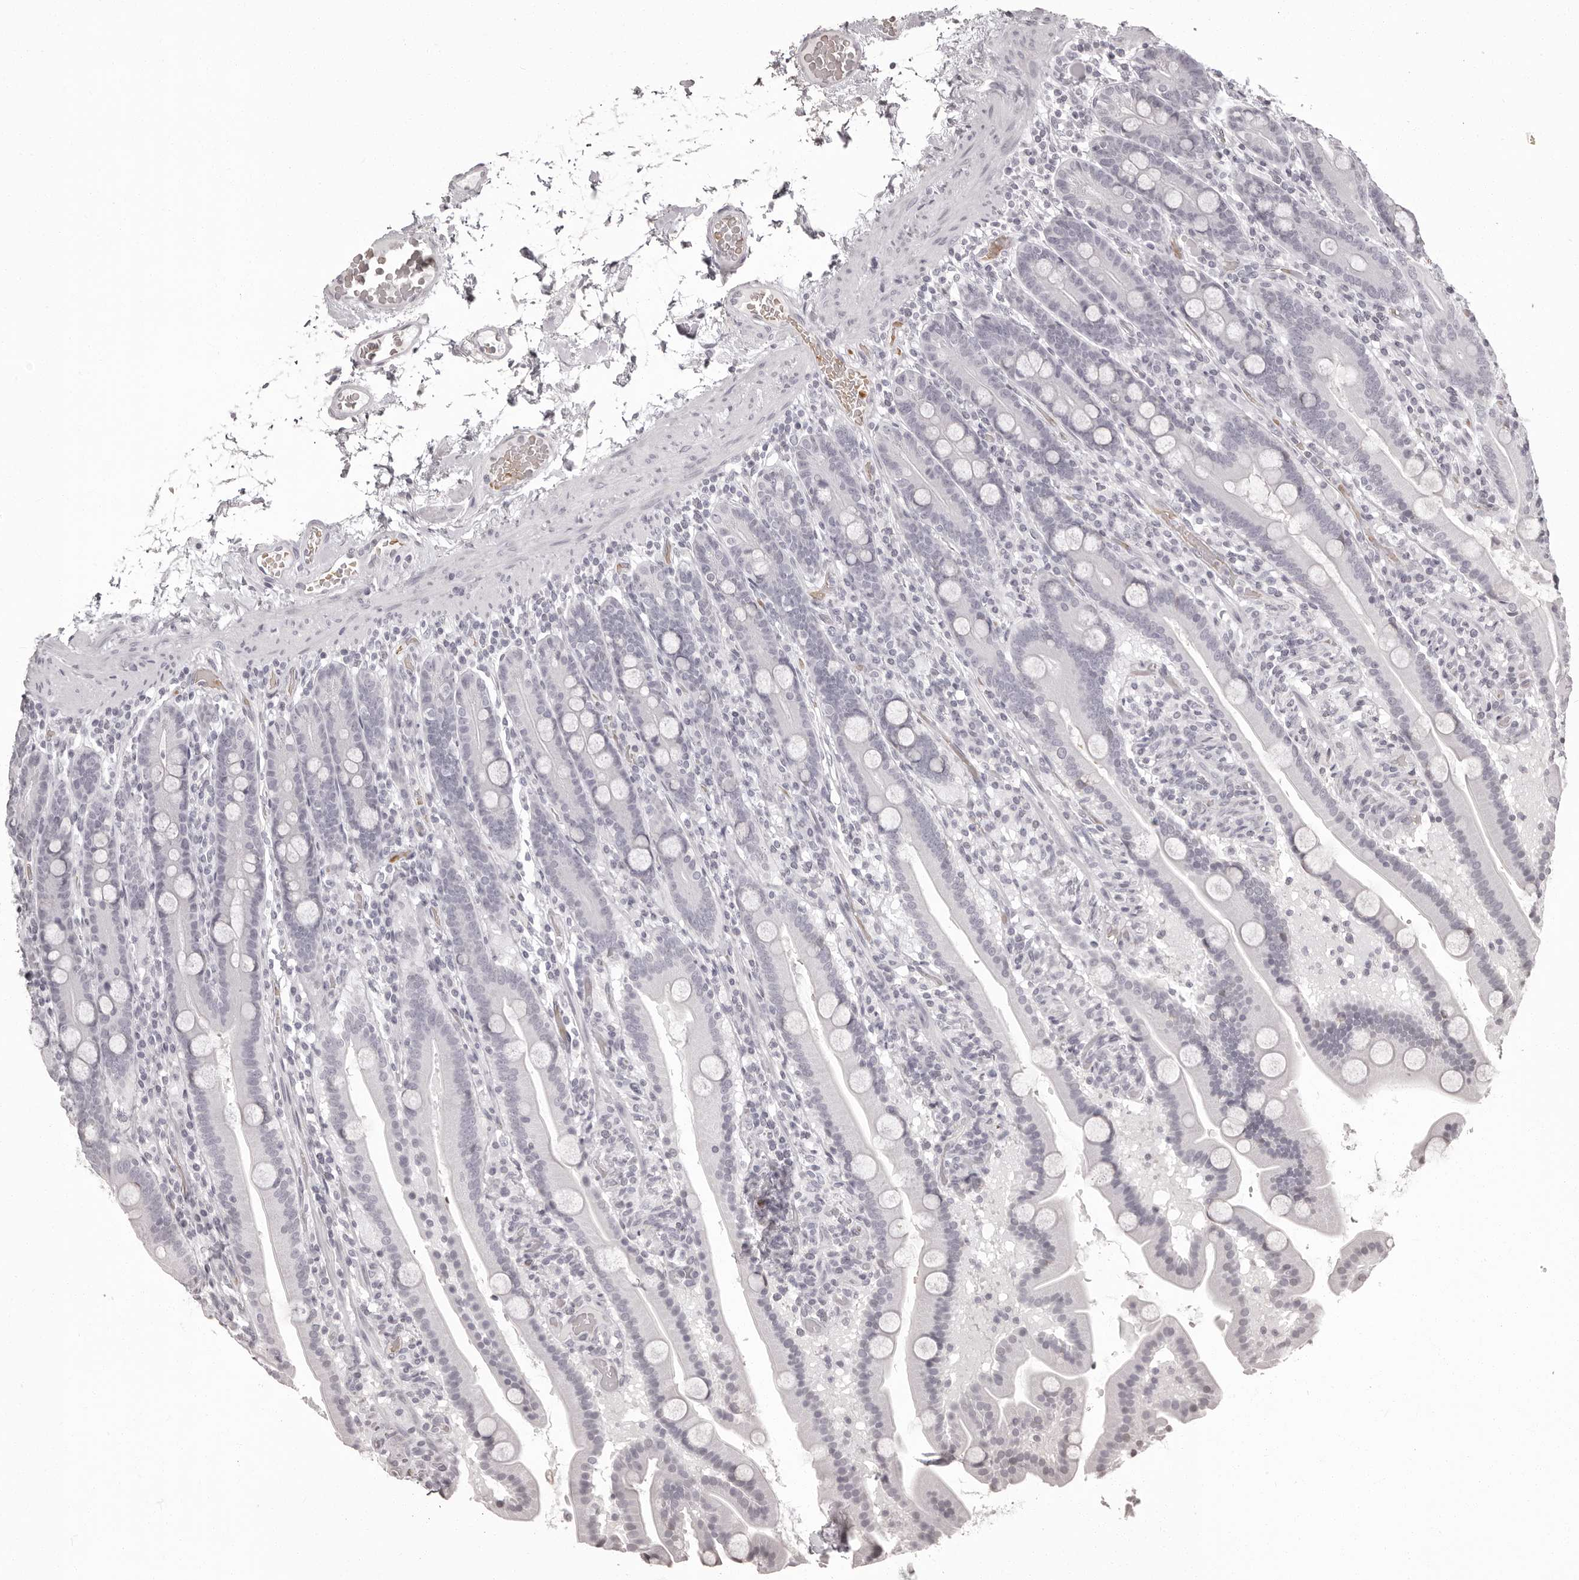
{"staining": {"intensity": "negative", "quantity": "none", "location": "none"}, "tissue": "duodenum", "cell_type": "Glandular cells", "image_type": "normal", "snomed": [{"axis": "morphology", "description": "Normal tissue, NOS"}, {"axis": "topography", "description": "Duodenum"}], "caption": "DAB immunohistochemical staining of benign human duodenum shows no significant staining in glandular cells. (Stains: DAB (3,3'-diaminobenzidine) immunohistochemistry (IHC) with hematoxylin counter stain, Microscopy: brightfield microscopy at high magnification).", "gene": "C8orf74", "patient": {"sex": "male", "age": 55}}